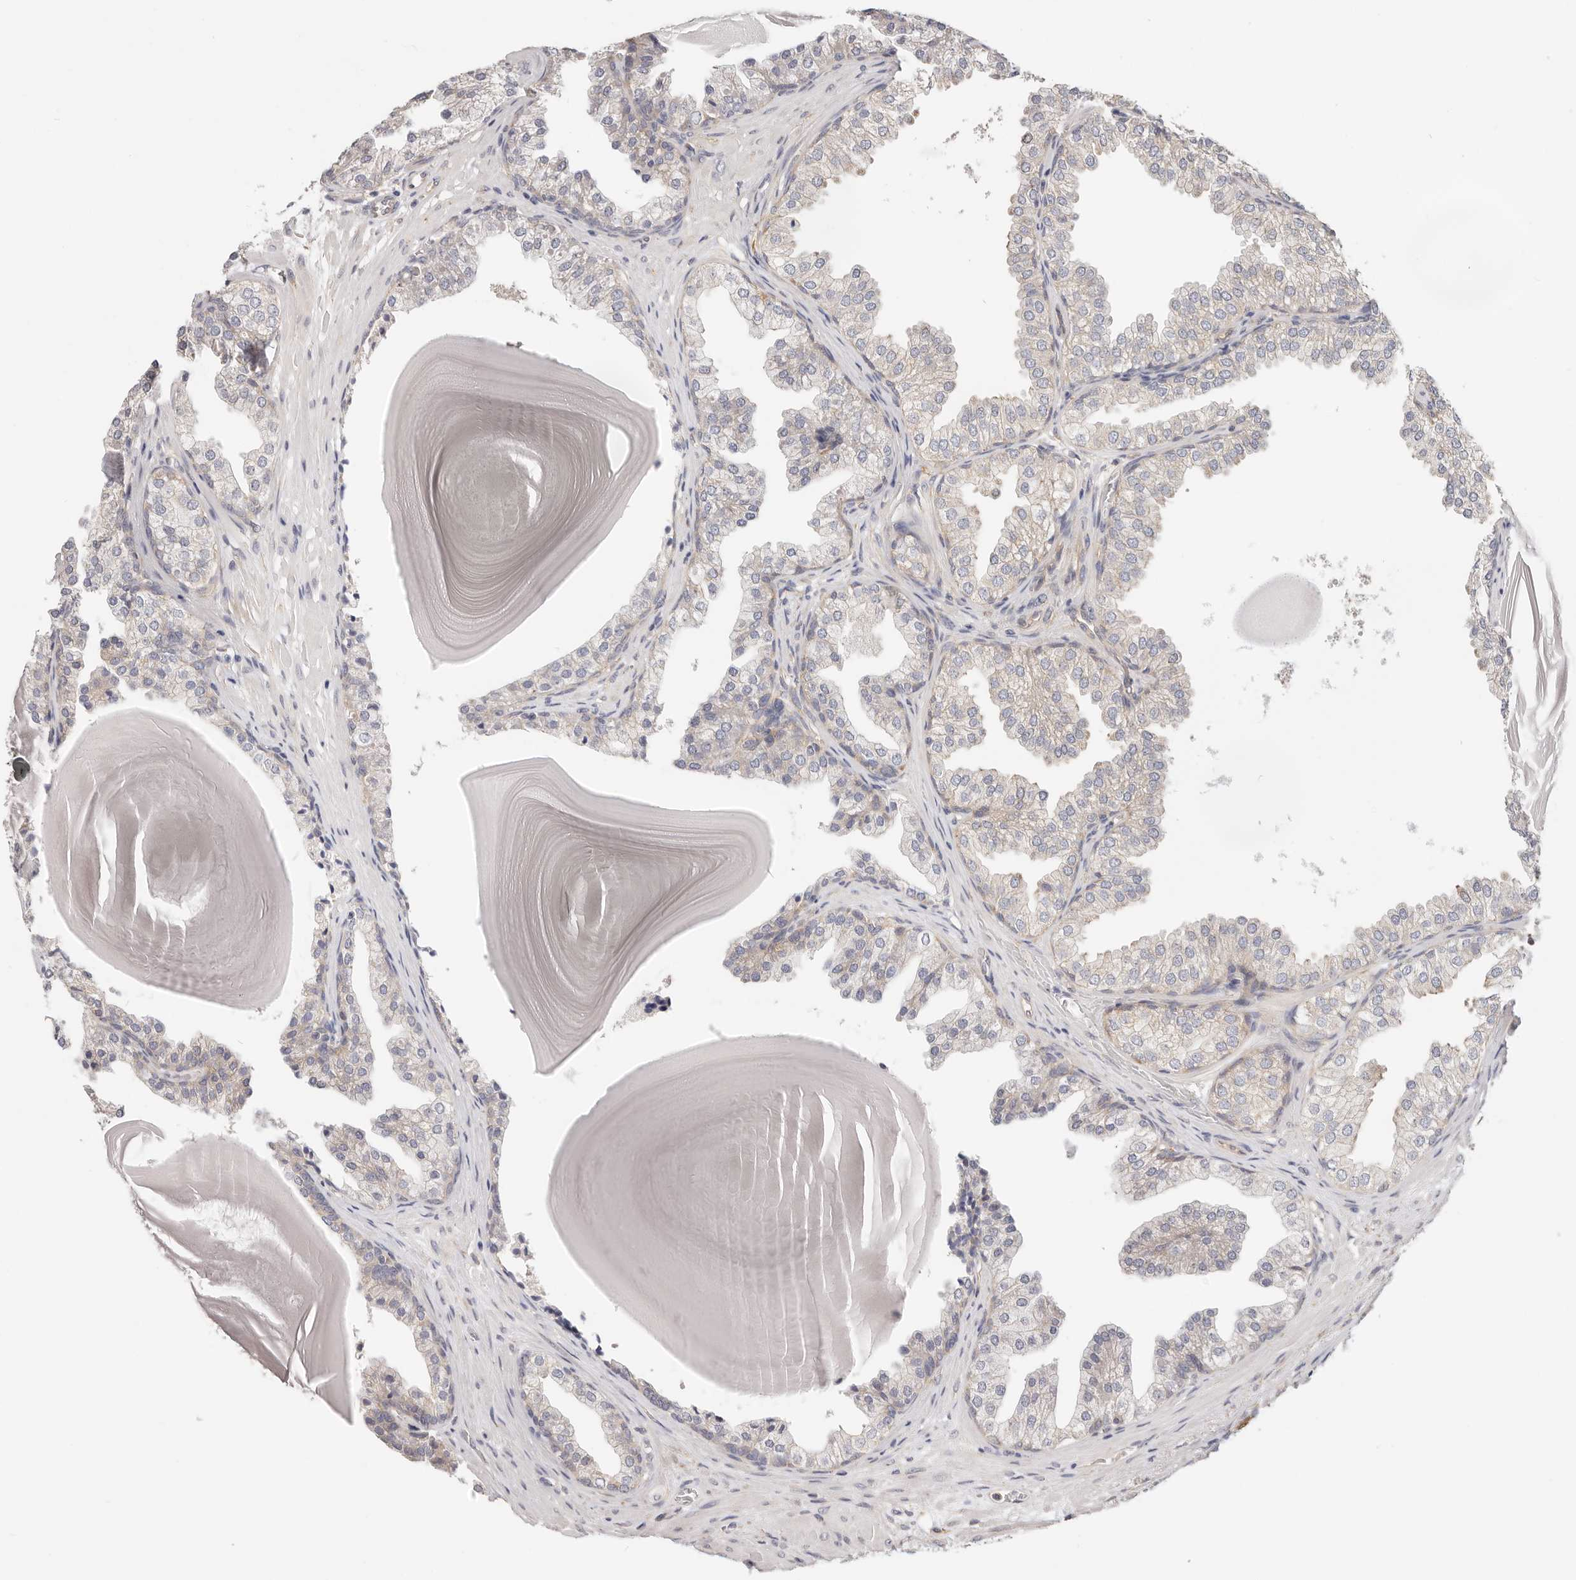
{"staining": {"intensity": "weak", "quantity": "25%-75%", "location": "cytoplasmic/membranous"}, "tissue": "prostate", "cell_type": "Glandular cells", "image_type": "normal", "snomed": [{"axis": "morphology", "description": "Normal tissue, NOS"}, {"axis": "topography", "description": "Prostate"}], "caption": "Glandular cells show weak cytoplasmic/membranous positivity in approximately 25%-75% of cells in normal prostate.", "gene": "AFDN", "patient": {"sex": "male", "age": 48}}